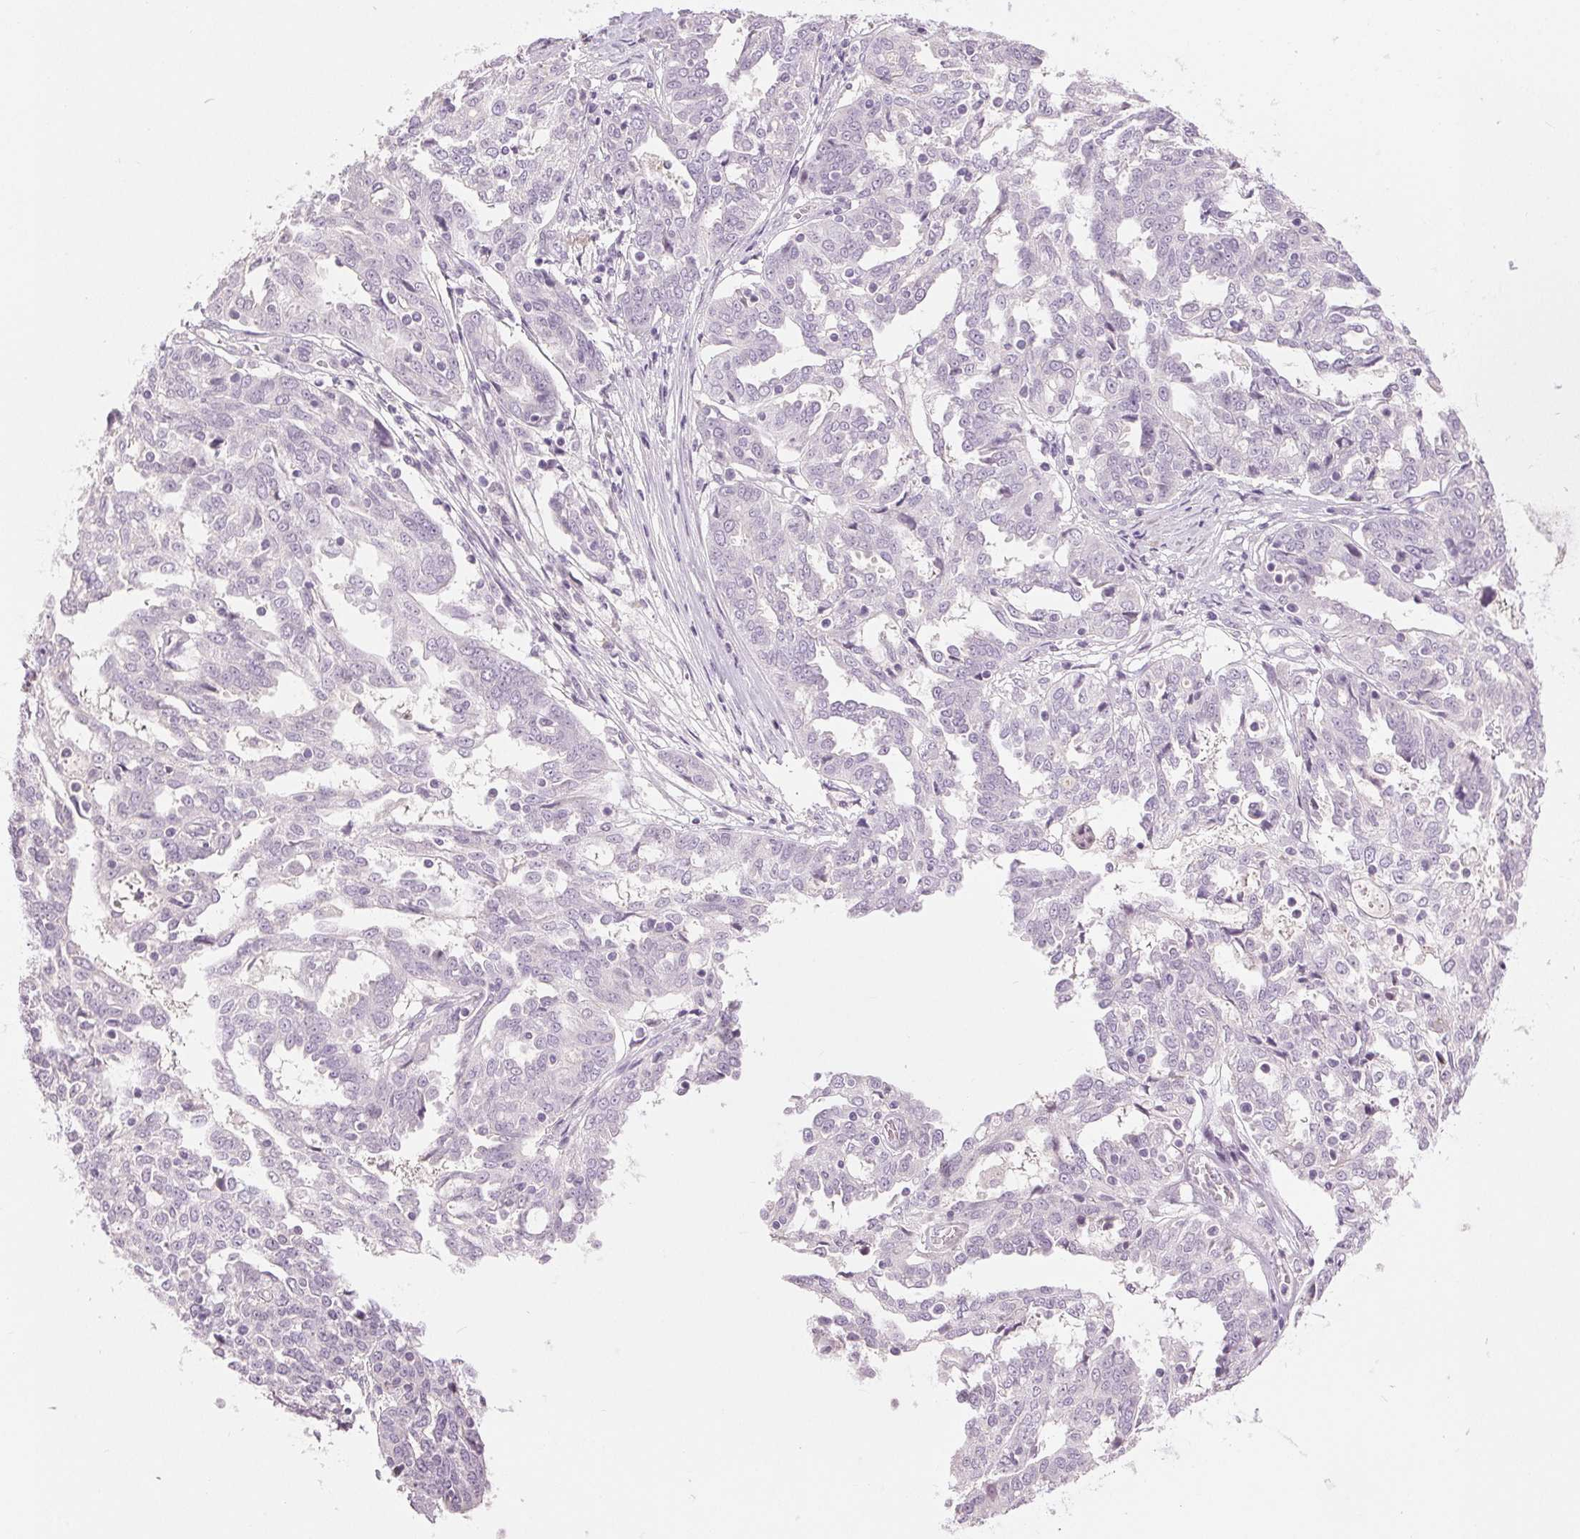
{"staining": {"intensity": "negative", "quantity": "none", "location": "none"}, "tissue": "ovarian cancer", "cell_type": "Tumor cells", "image_type": "cancer", "snomed": [{"axis": "morphology", "description": "Cystadenocarcinoma, serous, NOS"}, {"axis": "topography", "description": "Ovary"}], "caption": "A histopathology image of human ovarian cancer (serous cystadenocarcinoma) is negative for staining in tumor cells.", "gene": "DSG3", "patient": {"sex": "female", "age": 67}}